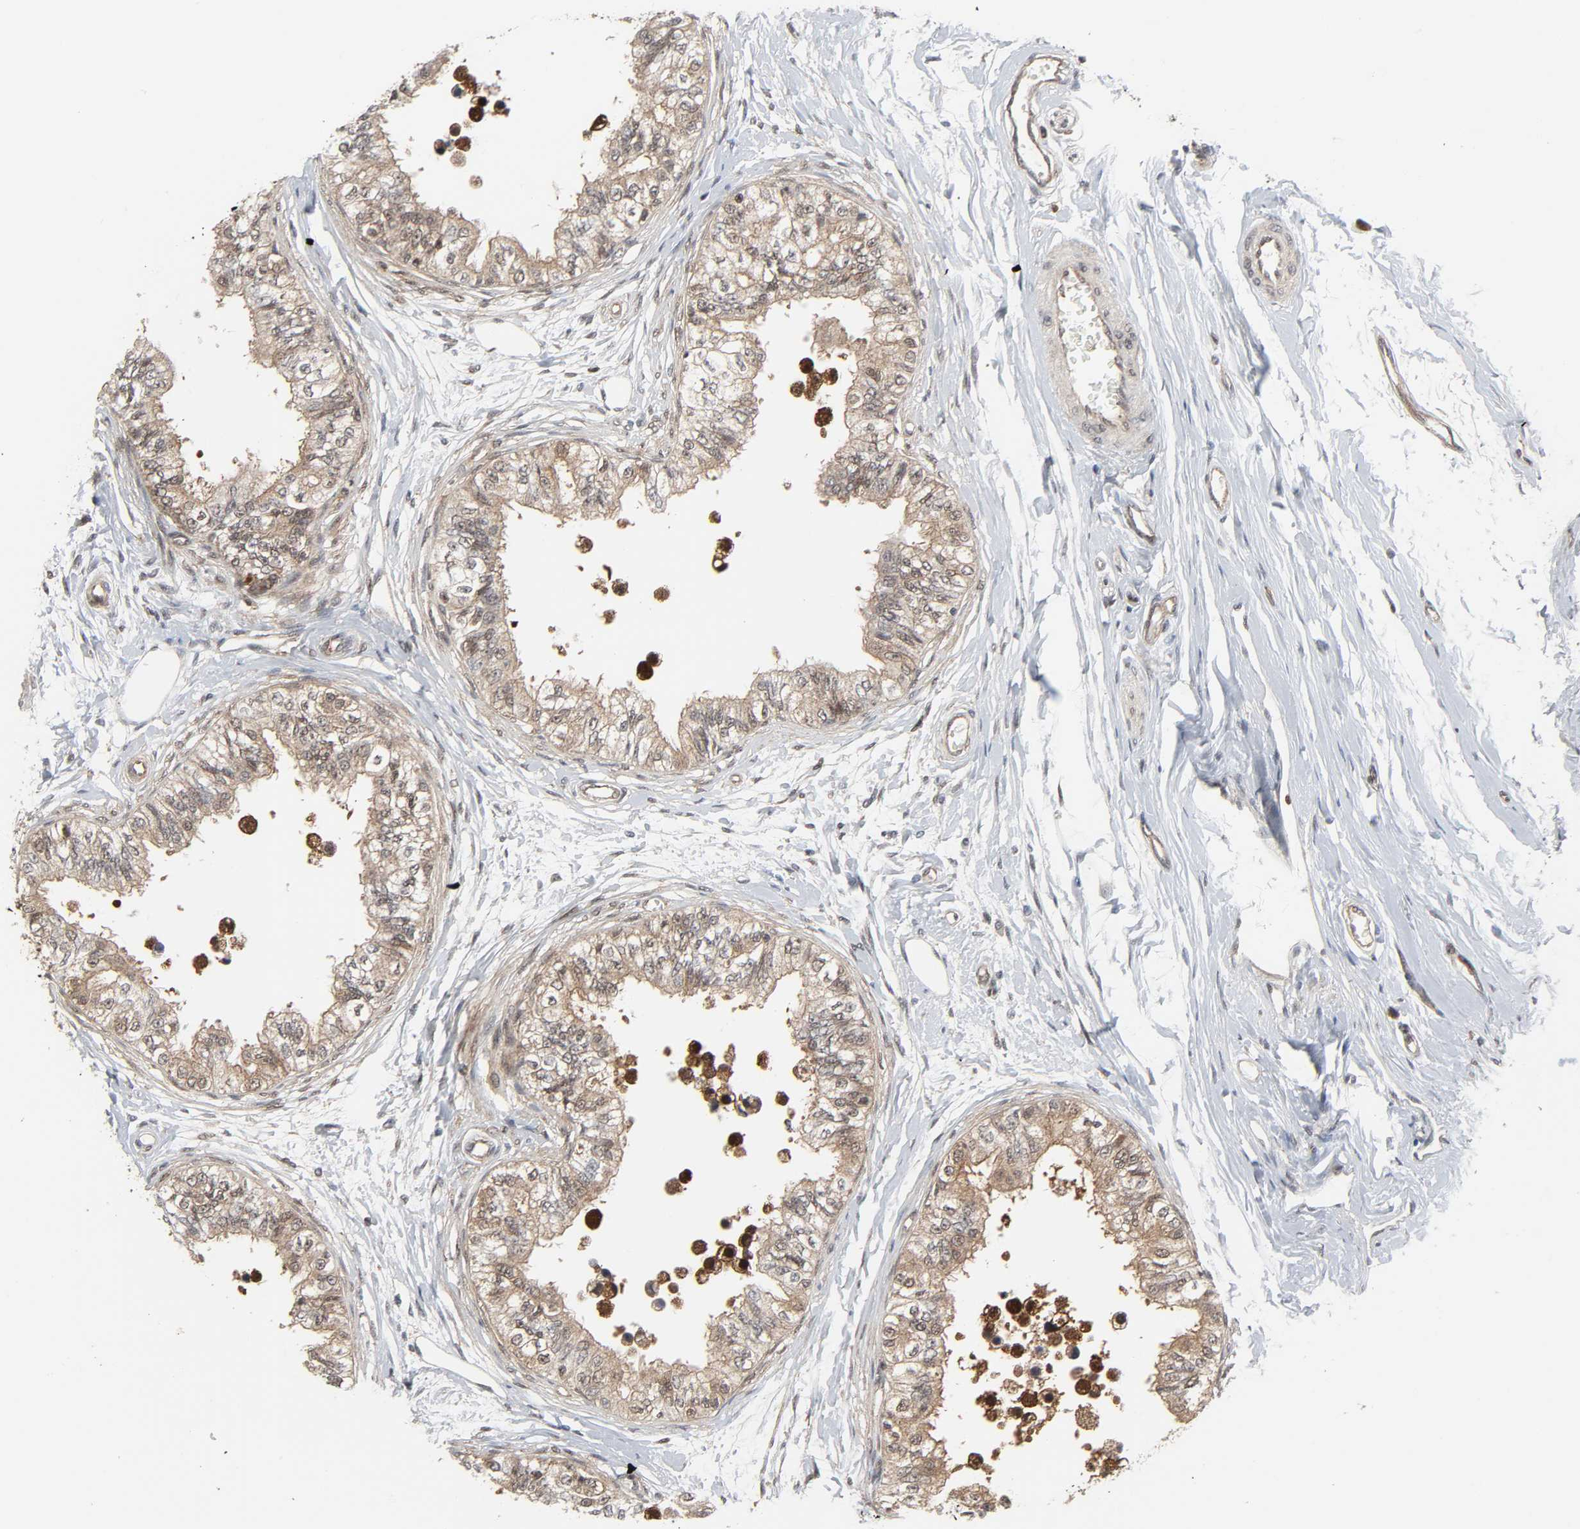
{"staining": {"intensity": "weak", "quantity": ">75%", "location": "cytoplasmic/membranous"}, "tissue": "epididymis", "cell_type": "Glandular cells", "image_type": "normal", "snomed": [{"axis": "morphology", "description": "Normal tissue, NOS"}, {"axis": "morphology", "description": "Adenocarcinoma, metastatic, NOS"}, {"axis": "topography", "description": "Testis"}, {"axis": "topography", "description": "Epididymis"}], "caption": "Unremarkable epididymis reveals weak cytoplasmic/membranous positivity in approximately >75% of glandular cells, visualized by immunohistochemistry. (DAB (3,3'-diaminobenzidine) IHC with brightfield microscopy, high magnification).", "gene": "GSK3A", "patient": {"sex": "male", "age": 26}}